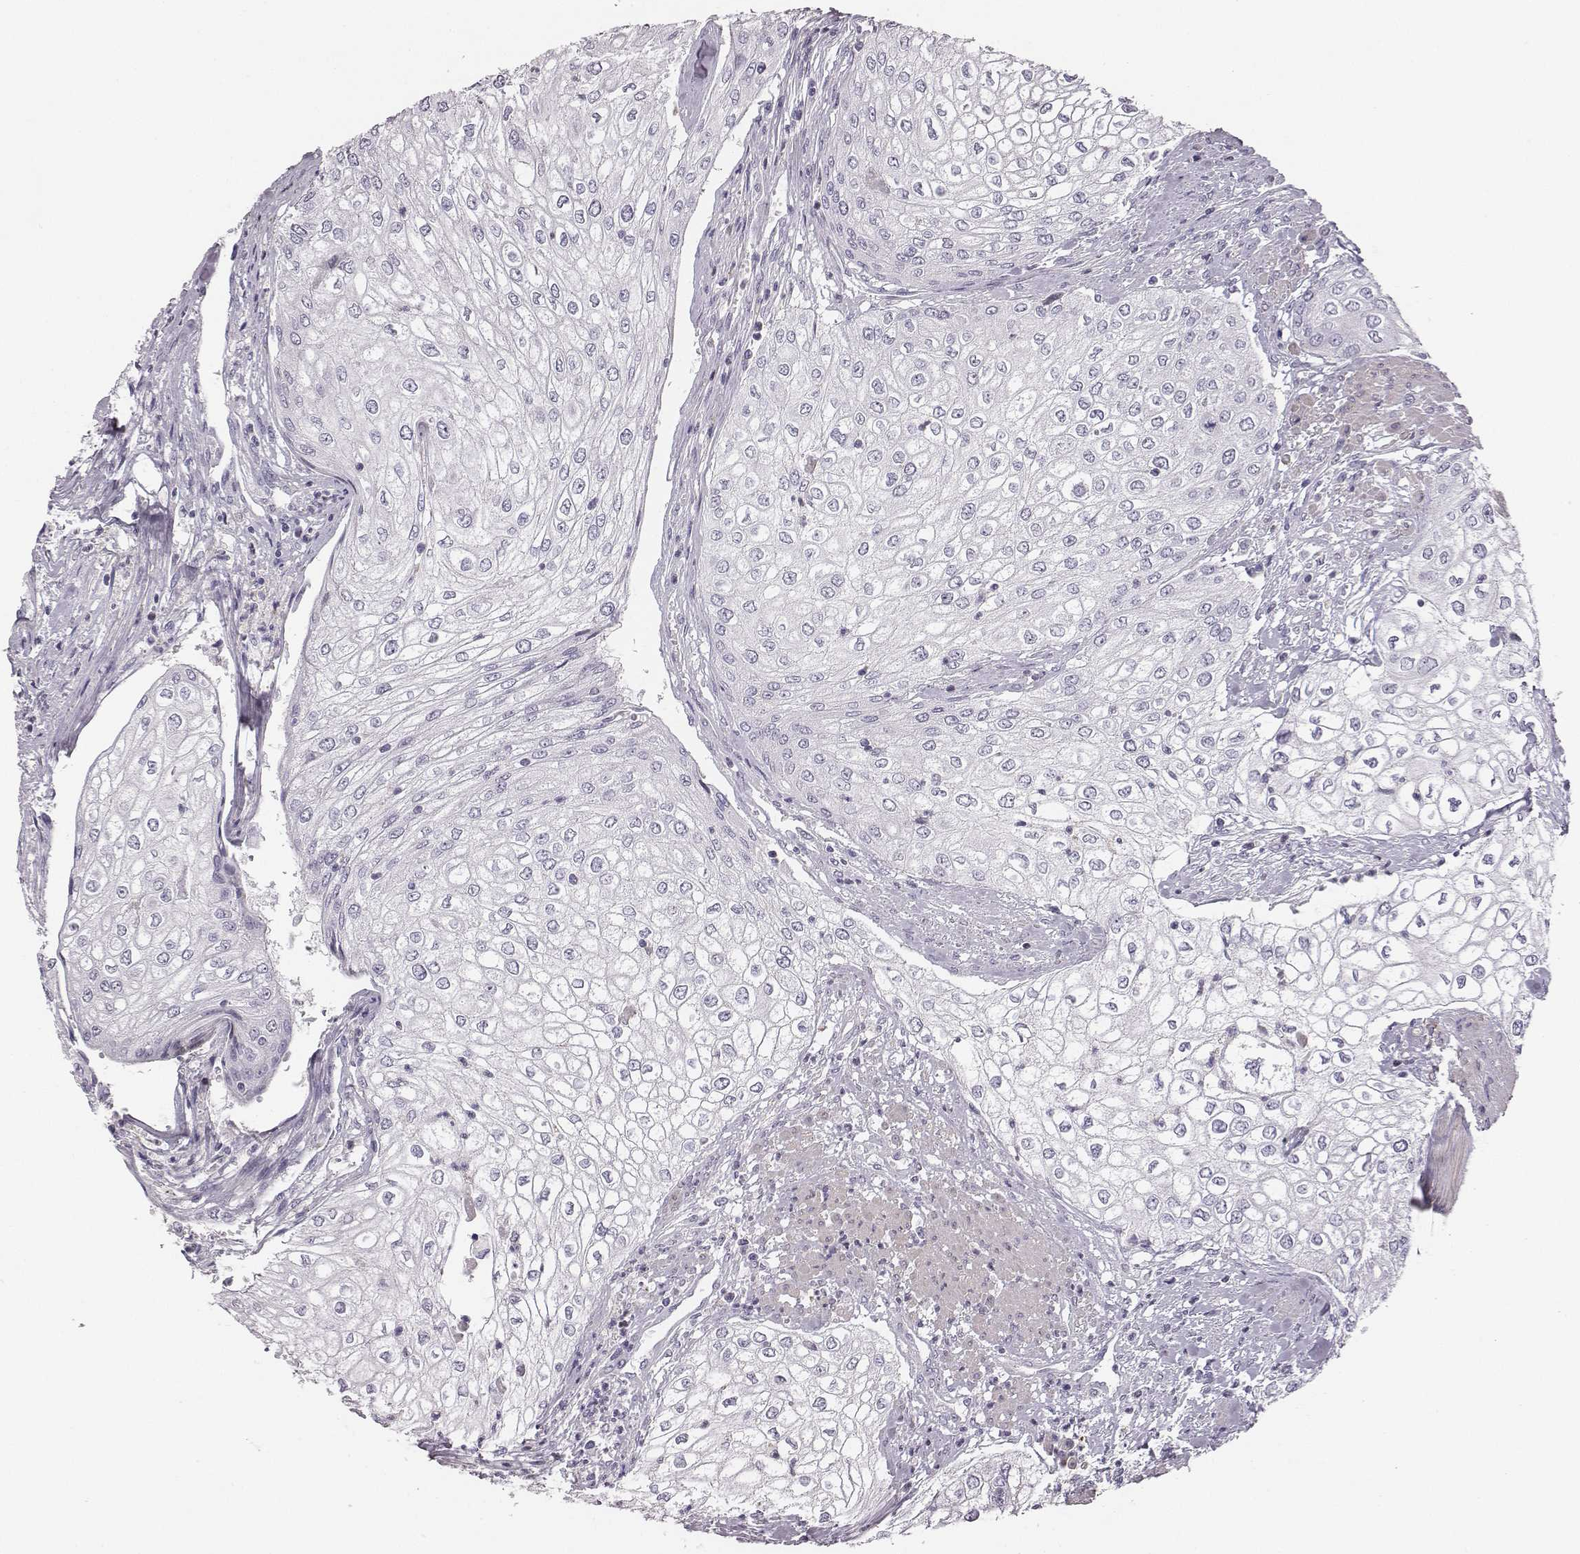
{"staining": {"intensity": "negative", "quantity": "none", "location": "none"}, "tissue": "urothelial cancer", "cell_type": "Tumor cells", "image_type": "cancer", "snomed": [{"axis": "morphology", "description": "Urothelial carcinoma, High grade"}, {"axis": "topography", "description": "Urinary bladder"}], "caption": "Urothelial carcinoma (high-grade) was stained to show a protein in brown. There is no significant positivity in tumor cells.", "gene": "ADAM7", "patient": {"sex": "male", "age": 62}}